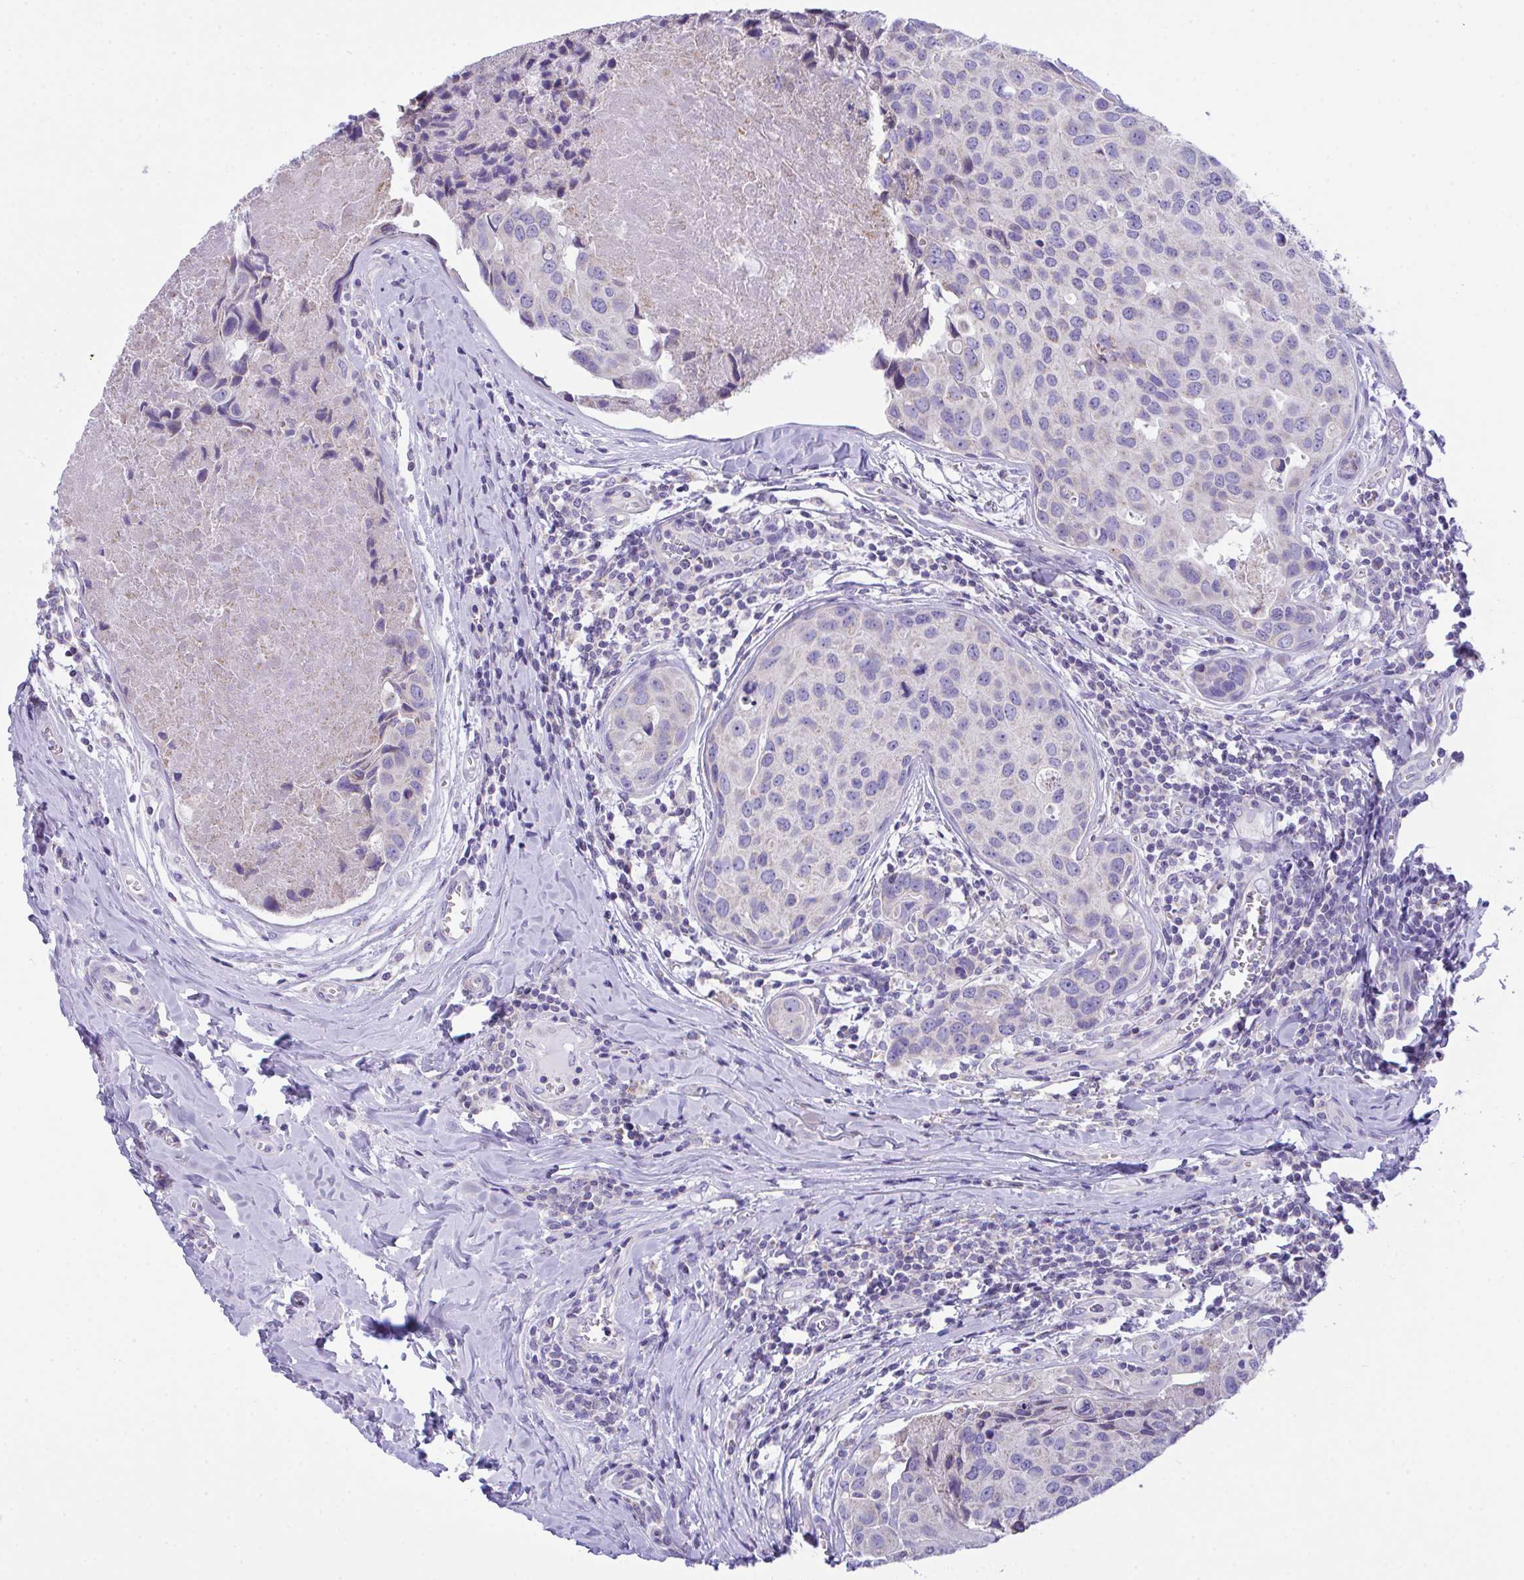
{"staining": {"intensity": "negative", "quantity": "none", "location": "none"}, "tissue": "breast cancer", "cell_type": "Tumor cells", "image_type": "cancer", "snomed": [{"axis": "morphology", "description": "Duct carcinoma"}, {"axis": "topography", "description": "Breast"}], "caption": "Tumor cells are negative for protein expression in human breast cancer.", "gene": "NLRP8", "patient": {"sex": "female", "age": 24}}